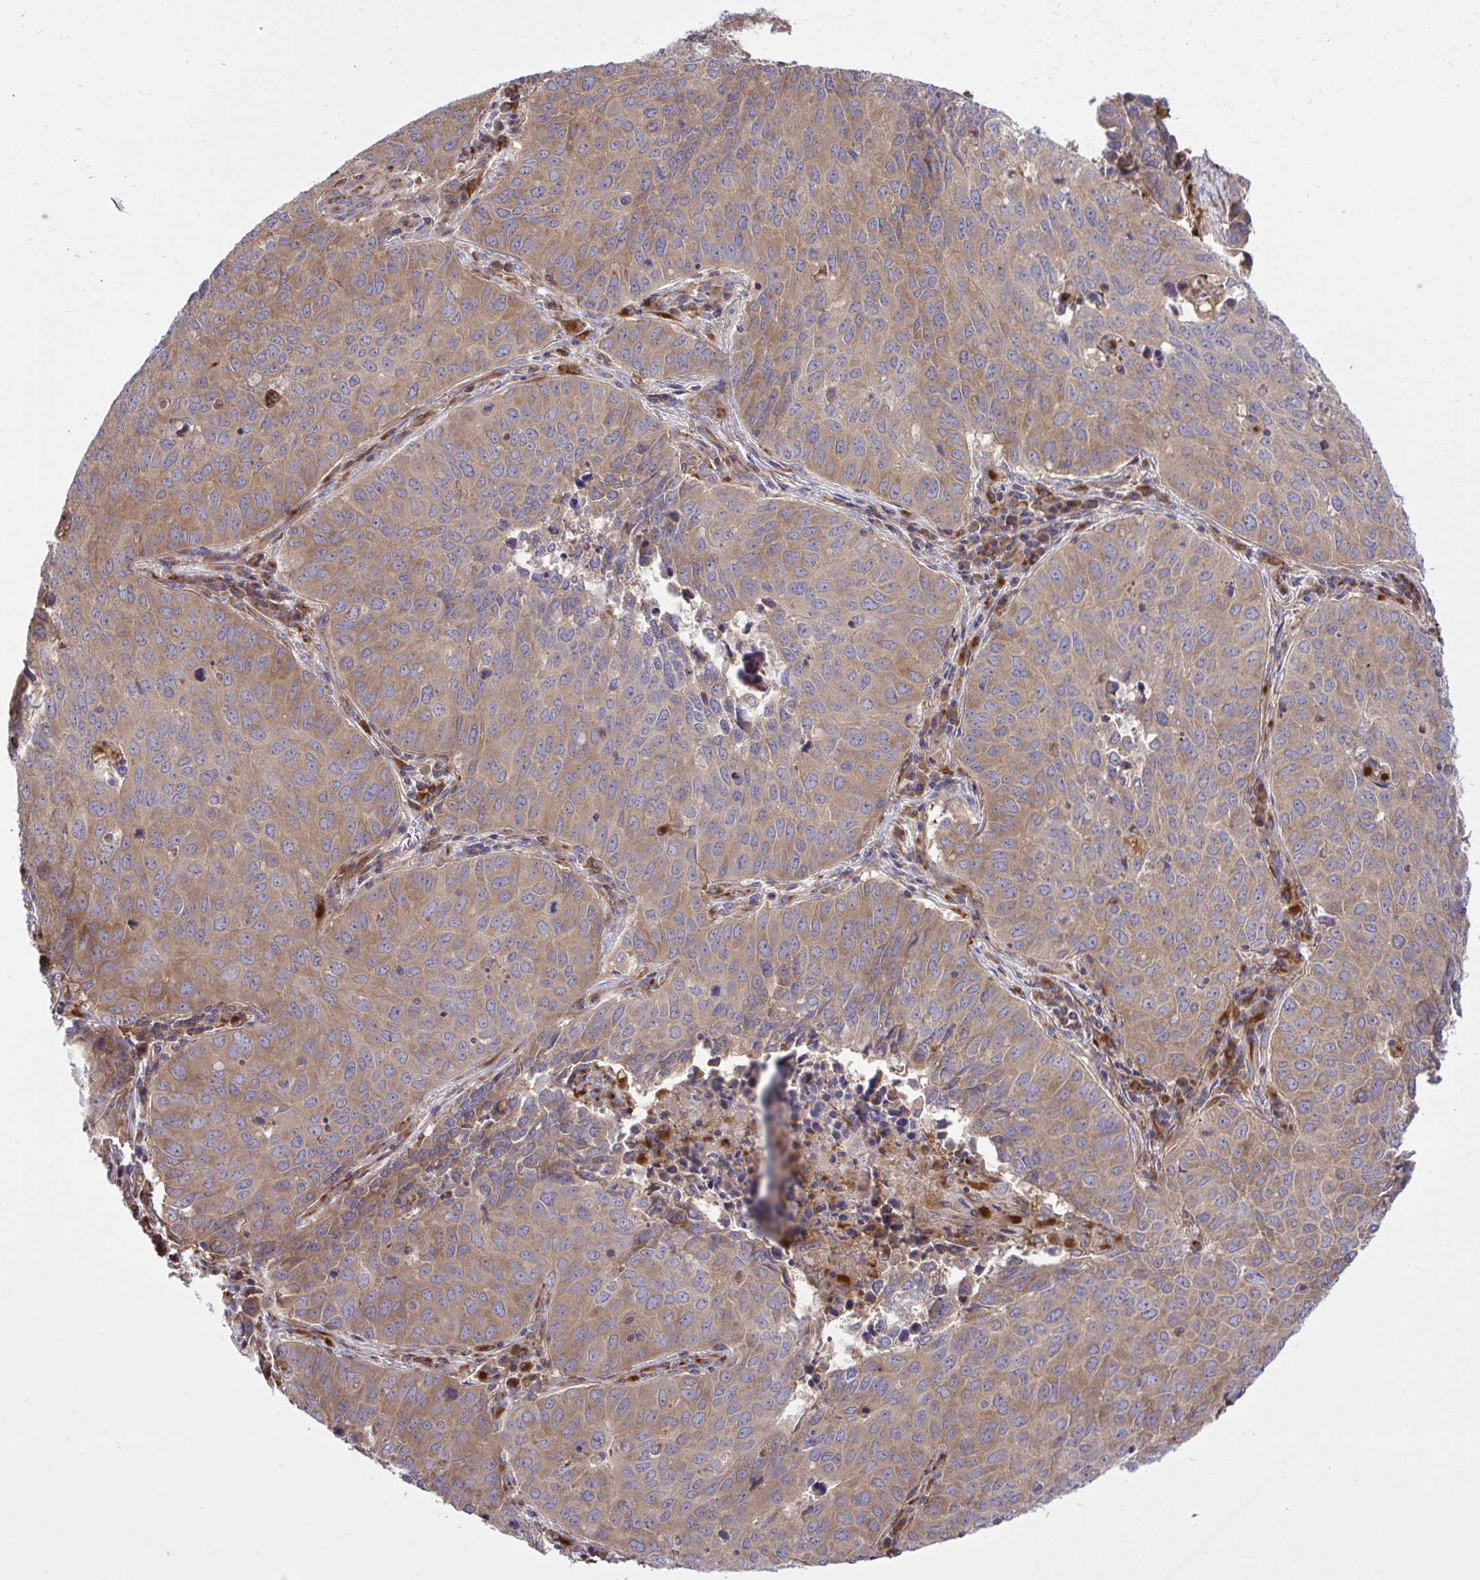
{"staining": {"intensity": "weak", "quantity": ">75%", "location": "cytoplasmic/membranous"}, "tissue": "lung cancer", "cell_type": "Tumor cells", "image_type": "cancer", "snomed": [{"axis": "morphology", "description": "Adenocarcinoma, NOS"}, {"axis": "topography", "description": "Lung"}], "caption": "Human lung cancer stained for a protein (brown) reveals weak cytoplasmic/membranous positive expression in about >75% of tumor cells.", "gene": "PAIP2", "patient": {"sex": "female", "age": 50}}